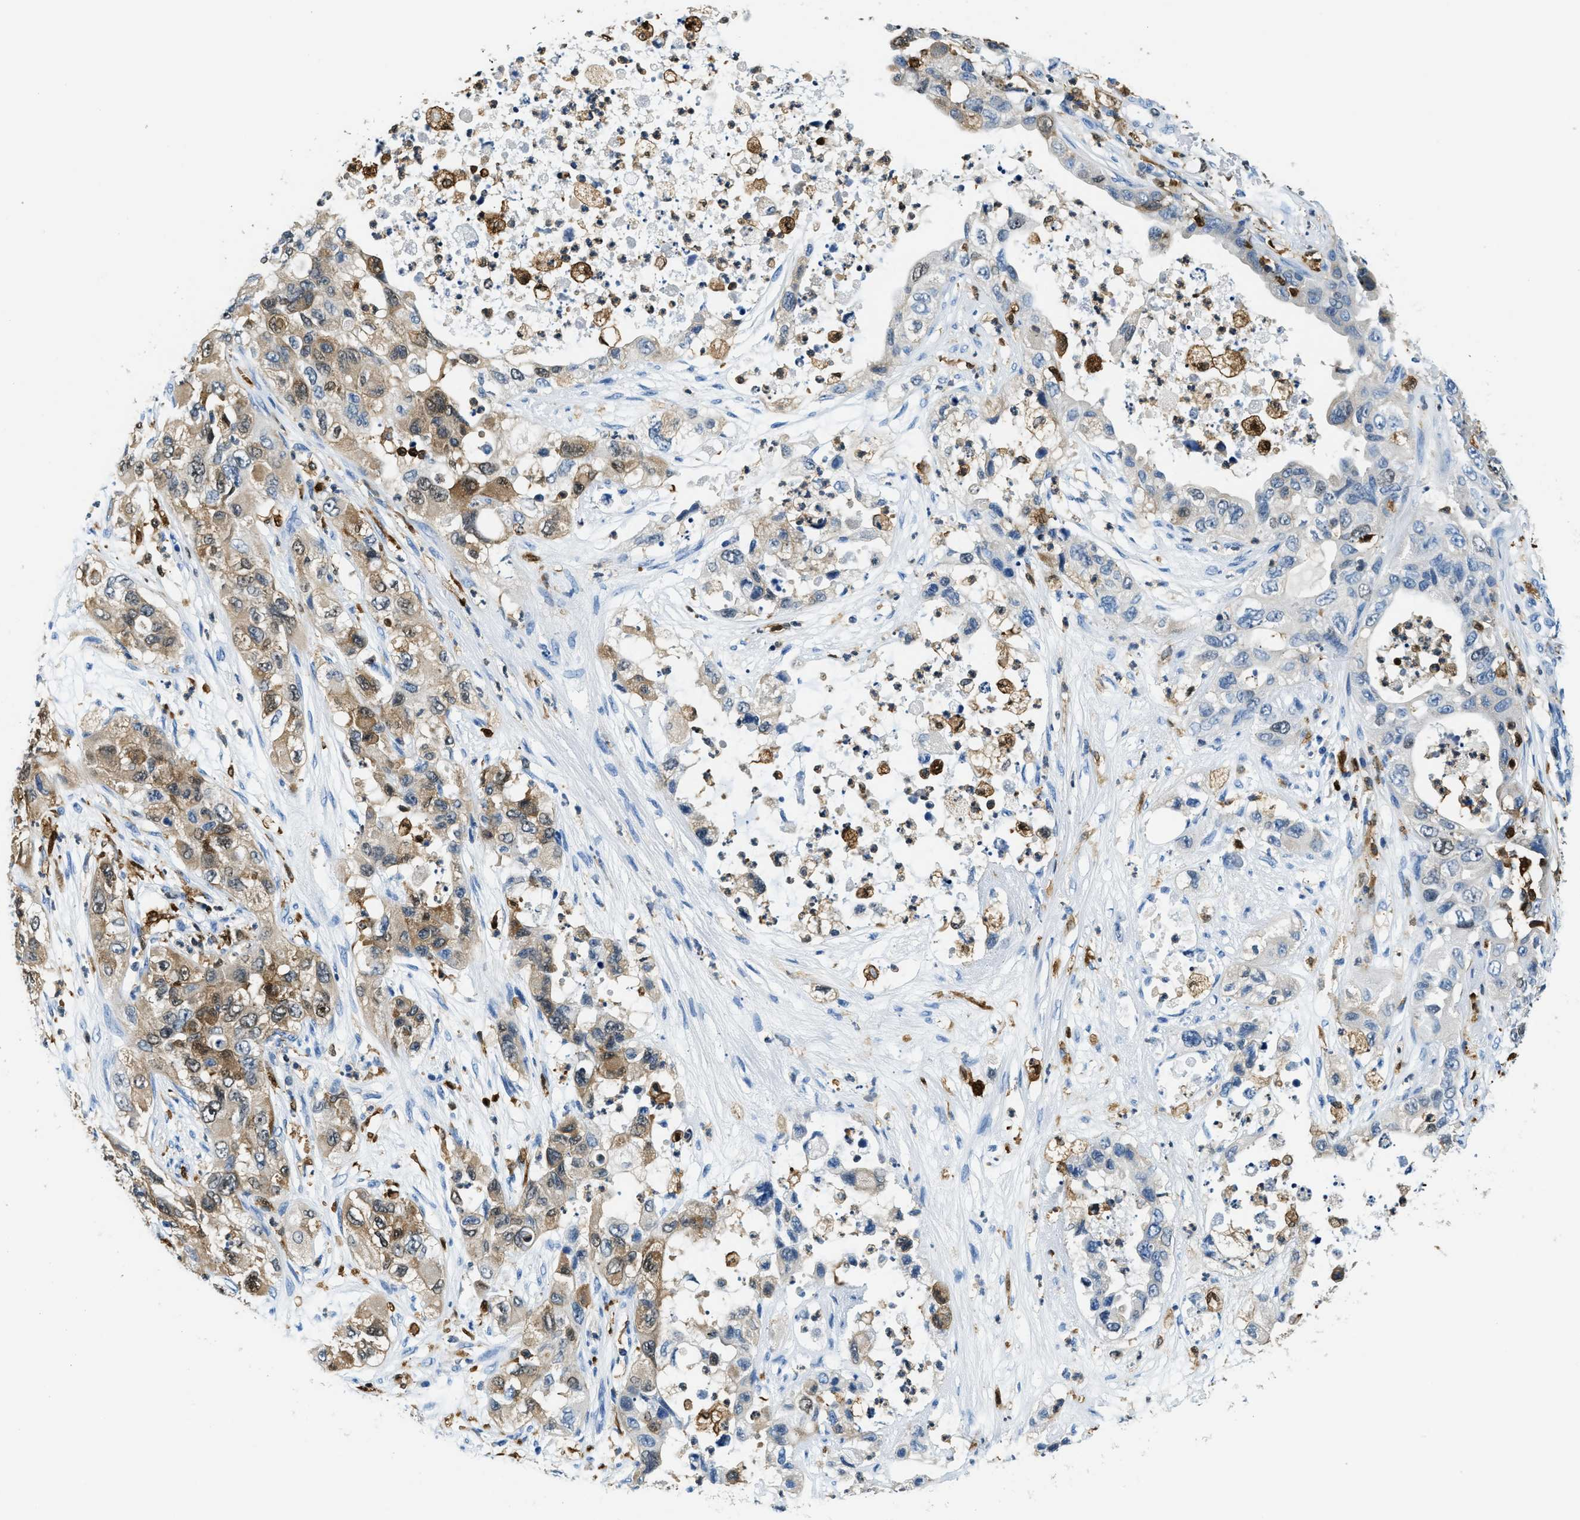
{"staining": {"intensity": "moderate", "quantity": "25%-75%", "location": "cytoplasmic/membranous"}, "tissue": "pancreatic cancer", "cell_type": "Tumor cells", "image_type": "cancer", "snomed": [{"axis": "morphology", "description": "Adenocarcinoma, NOS"}, {"axis": "topography", "description": "Pancreas"}], "caption": "High-power microscopy captured an immunohistochemistry photomicrograph of adenocarcinoma (pancreatic), revealing moderate cytoplasmic/membranous expression in about 25%-75% of tumor cells.", "gene": "CAPG", "patient": {"sex": "female", "age": 78}}